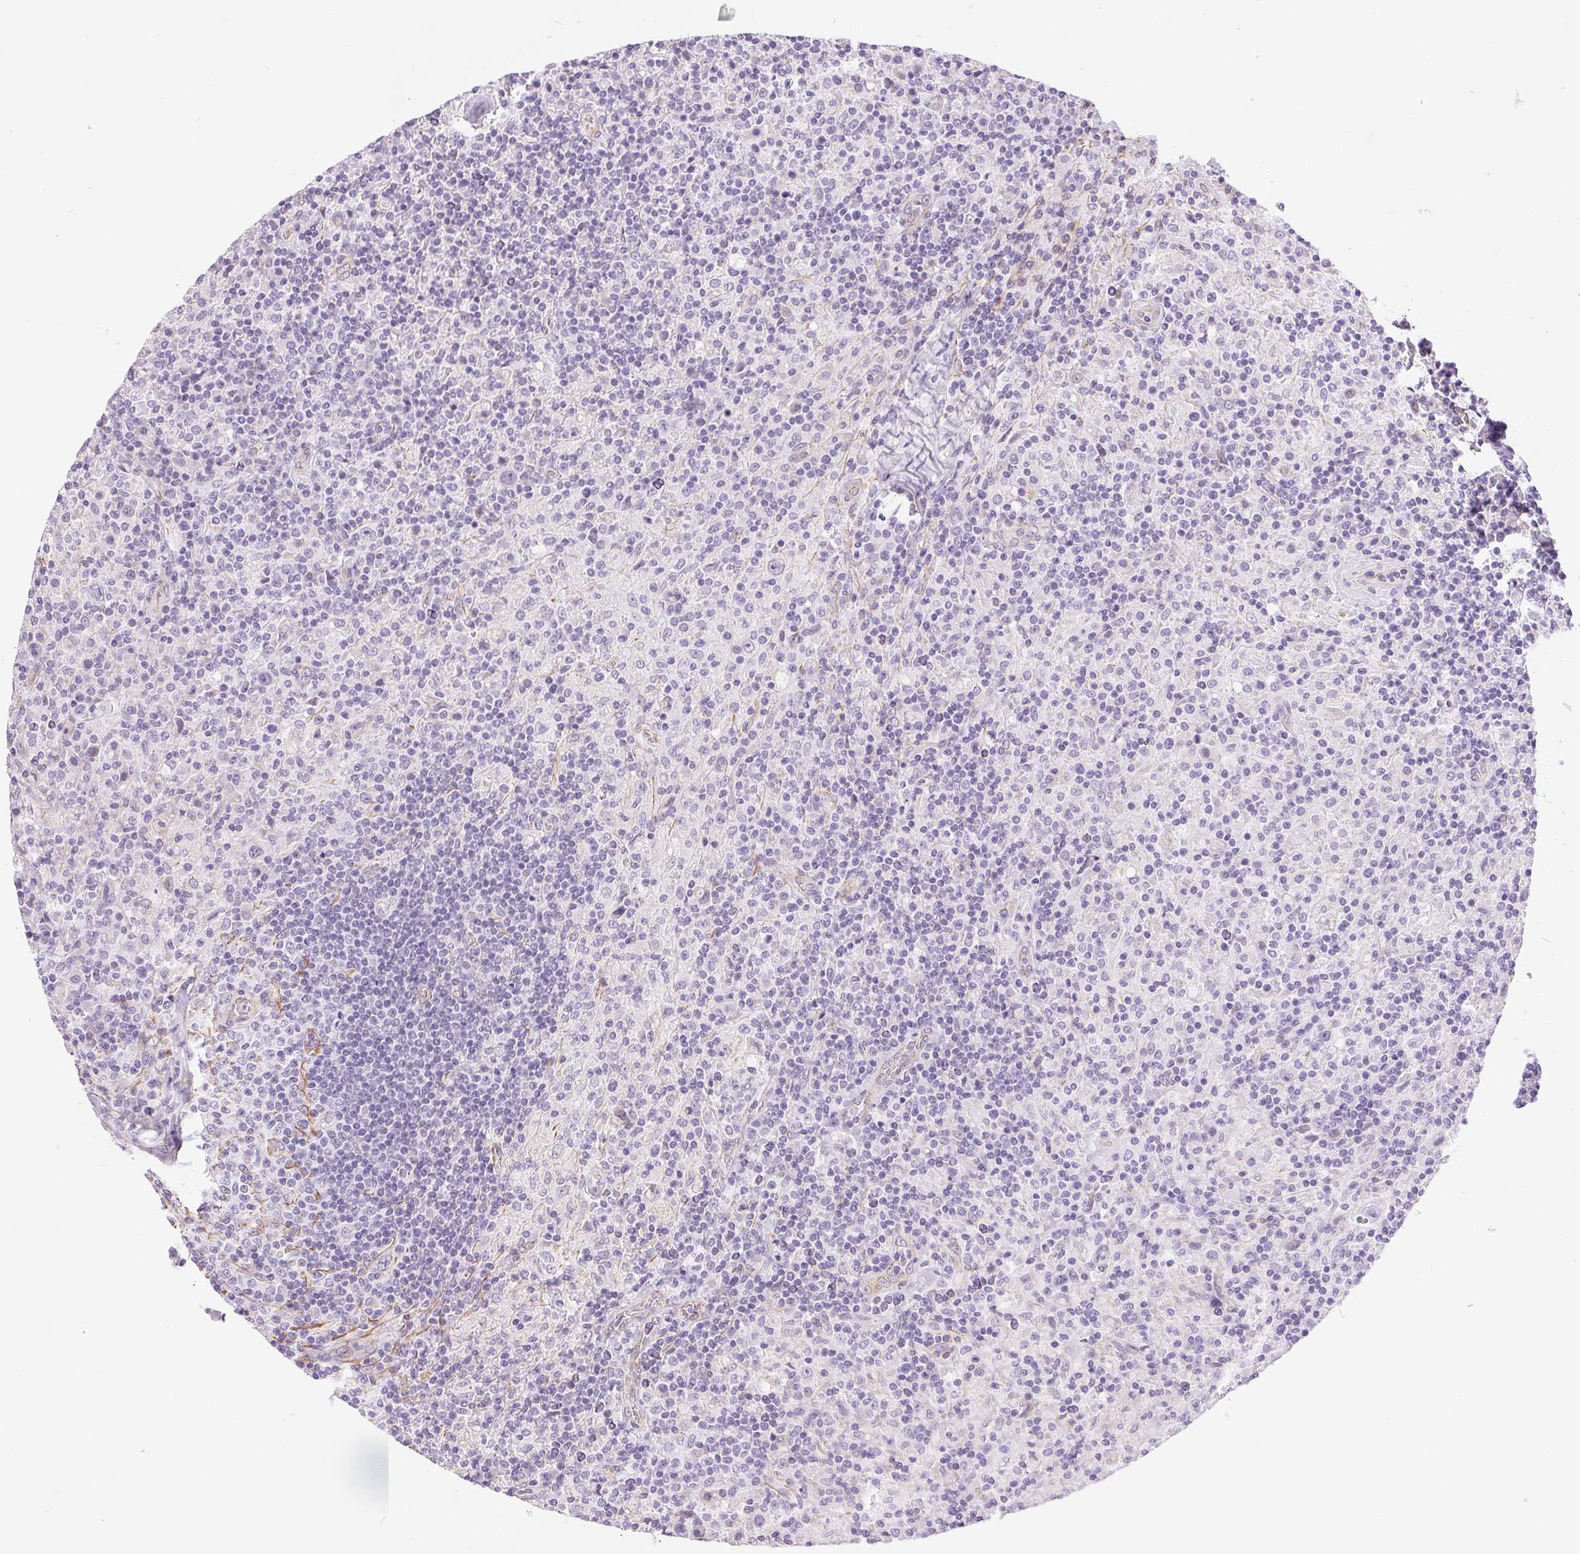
{"staining": {"intensity": "negative", "quantity": "none", "location": "none"}, "tissue": "lymphoma", "cell_type": "Tumor cells", "image_type": "cancer", "snomed": [{"axis": "morphology", "description": "Hodgkin's disease, NOS"}, {"axis": "topography", "description": "Lymph node"}], "caption": "Image shows no protein staining in tumor cells of Hodgkin's disease tissue.", "gene": "GFAP", "patient": {"sex": "male", "age": 70}}